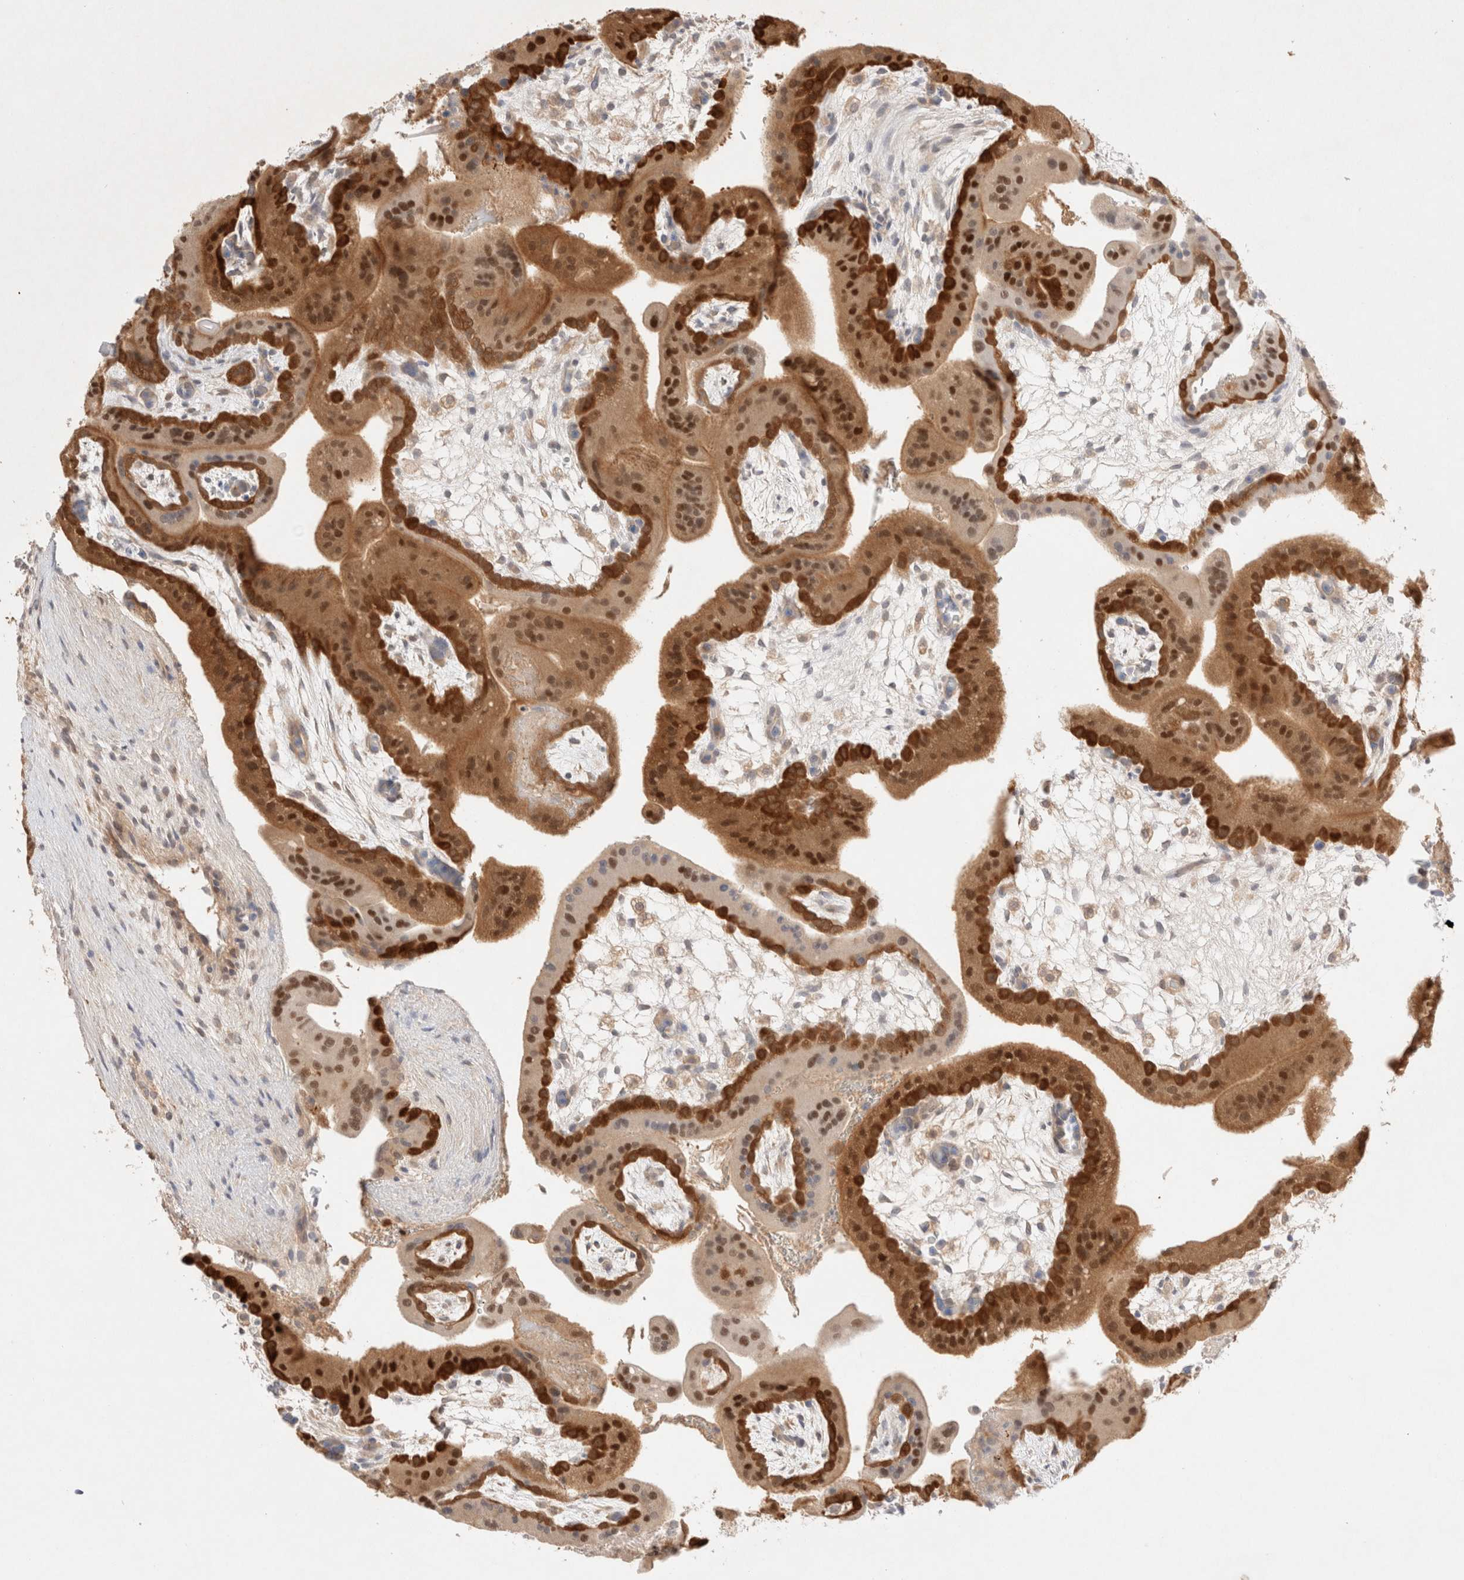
{"staining": {"intensity": "strong", "quantity": ">75%", "location": "cytoplasmic/membranous,nuclear"}, "tissue": "placenta", "cell_type": "Trophoblastic cells", "image_type": "normal", "snomed": [{"axis": "morphology", "description": "Normal tissue, NOS"}, {"axis": "topography", "description": "Placenta"}], "caption": "Strong cytoplasmic/membranous,nuclear expression for a protein is seen in approximately >75% of trophoblastic cells of unremarkable placenta using IHC.", "gene": "STARD10", "patient": {"sex": "female", "age": 35}}